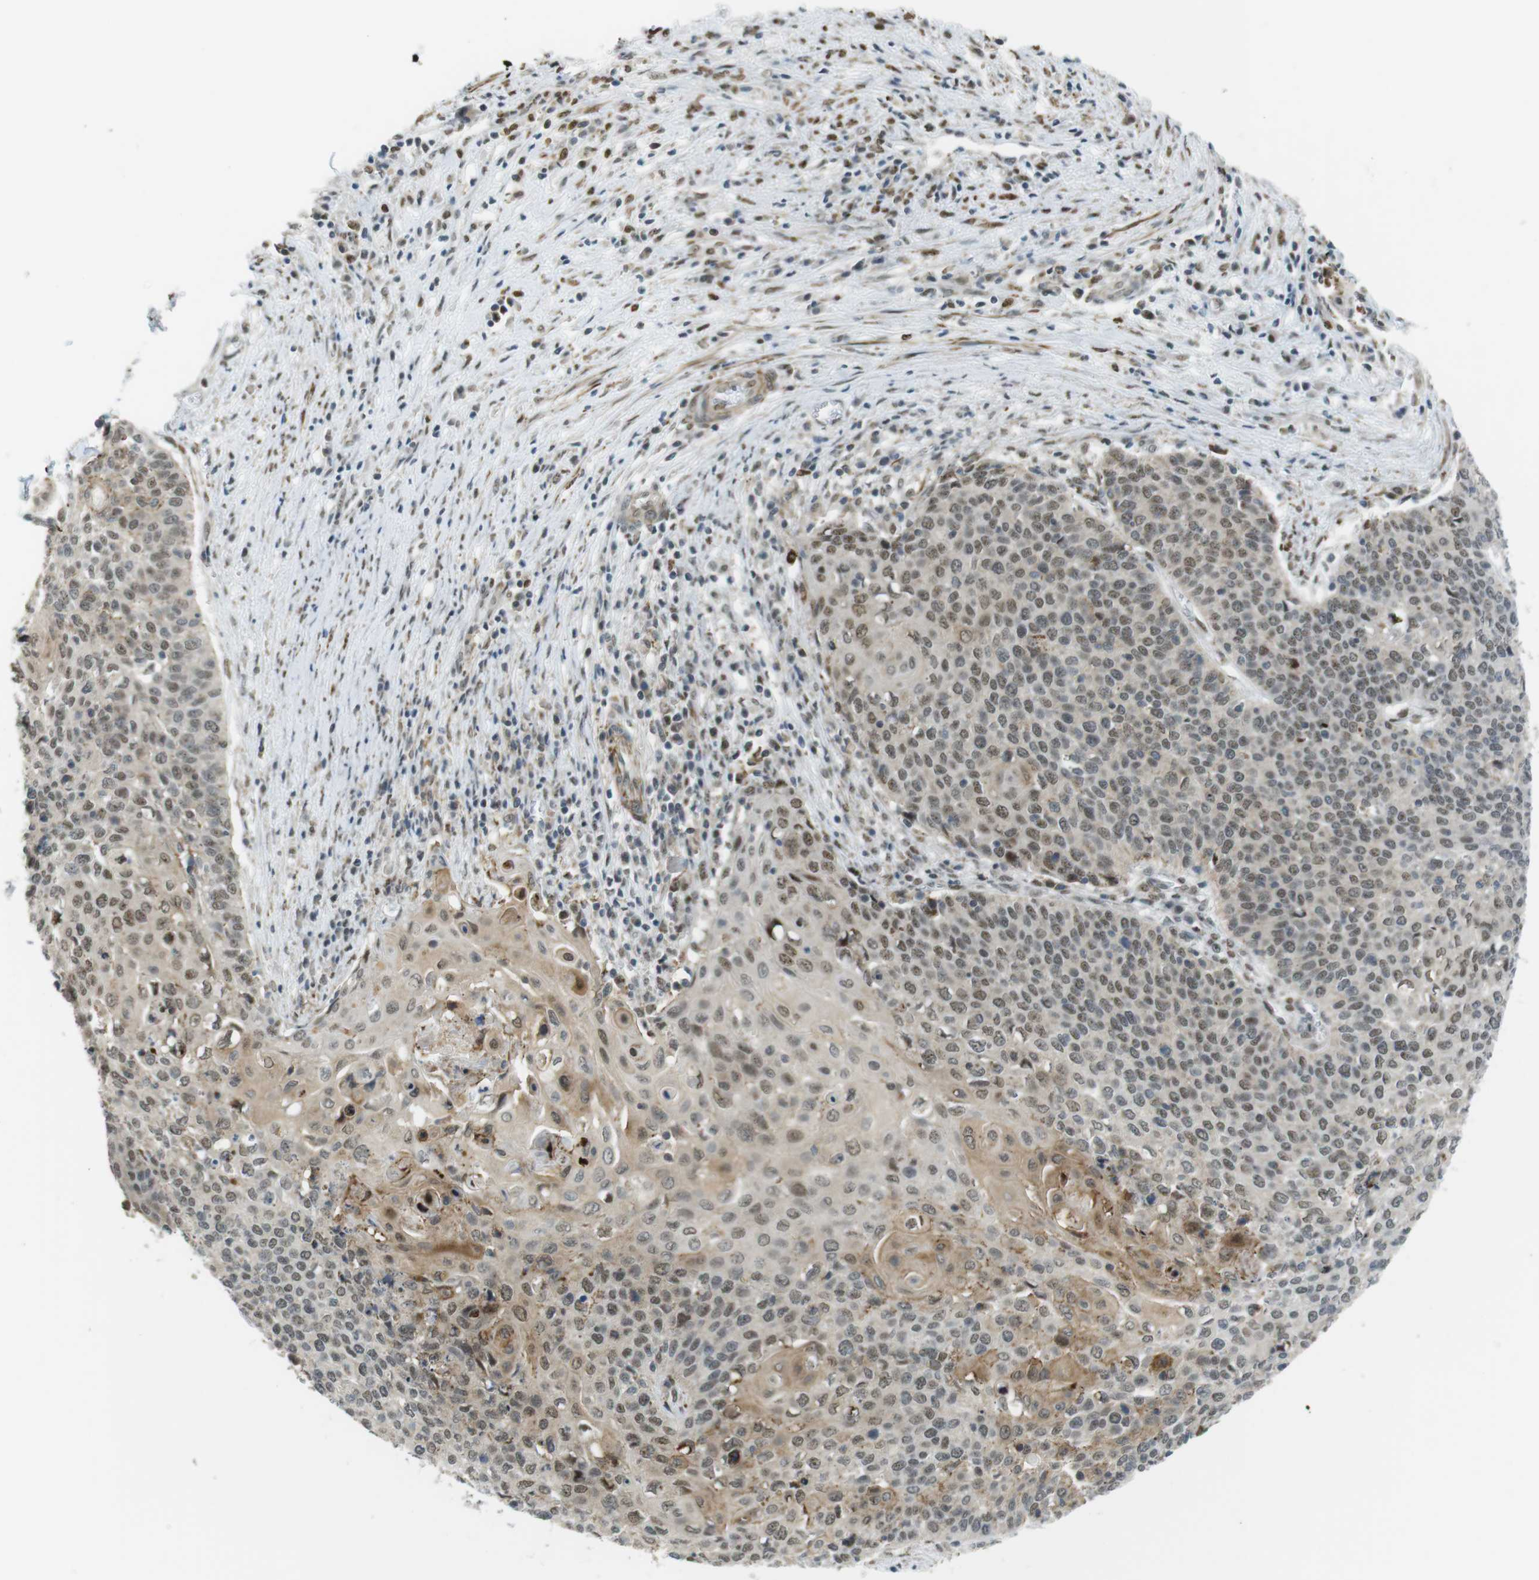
{"staining": {"intensity": "weak", "quantity": ">75%", "location": "cytoplasmic/membranous,nuclear"}, "tissue": "cervical cancer", "cell_type": "Tumor cells", "image_type": "cancer", "snomed": [{"axis": "morphology", "description": "Squamous cell carcinoma, NOS"}, {"axis": "topography", "description": "Cervix"}], "caption": "Immunohistochemistry (IHC) (DAB (3,3'-diaminobenzidine)) staining of human cervical squamous cell carcinoma exhibits weak cytoplasmic/membranous and nuclear protein positivity in about >75% of tumor cells.", "gene": "USP7", "patient": {"sex": "female", "age": 39}}